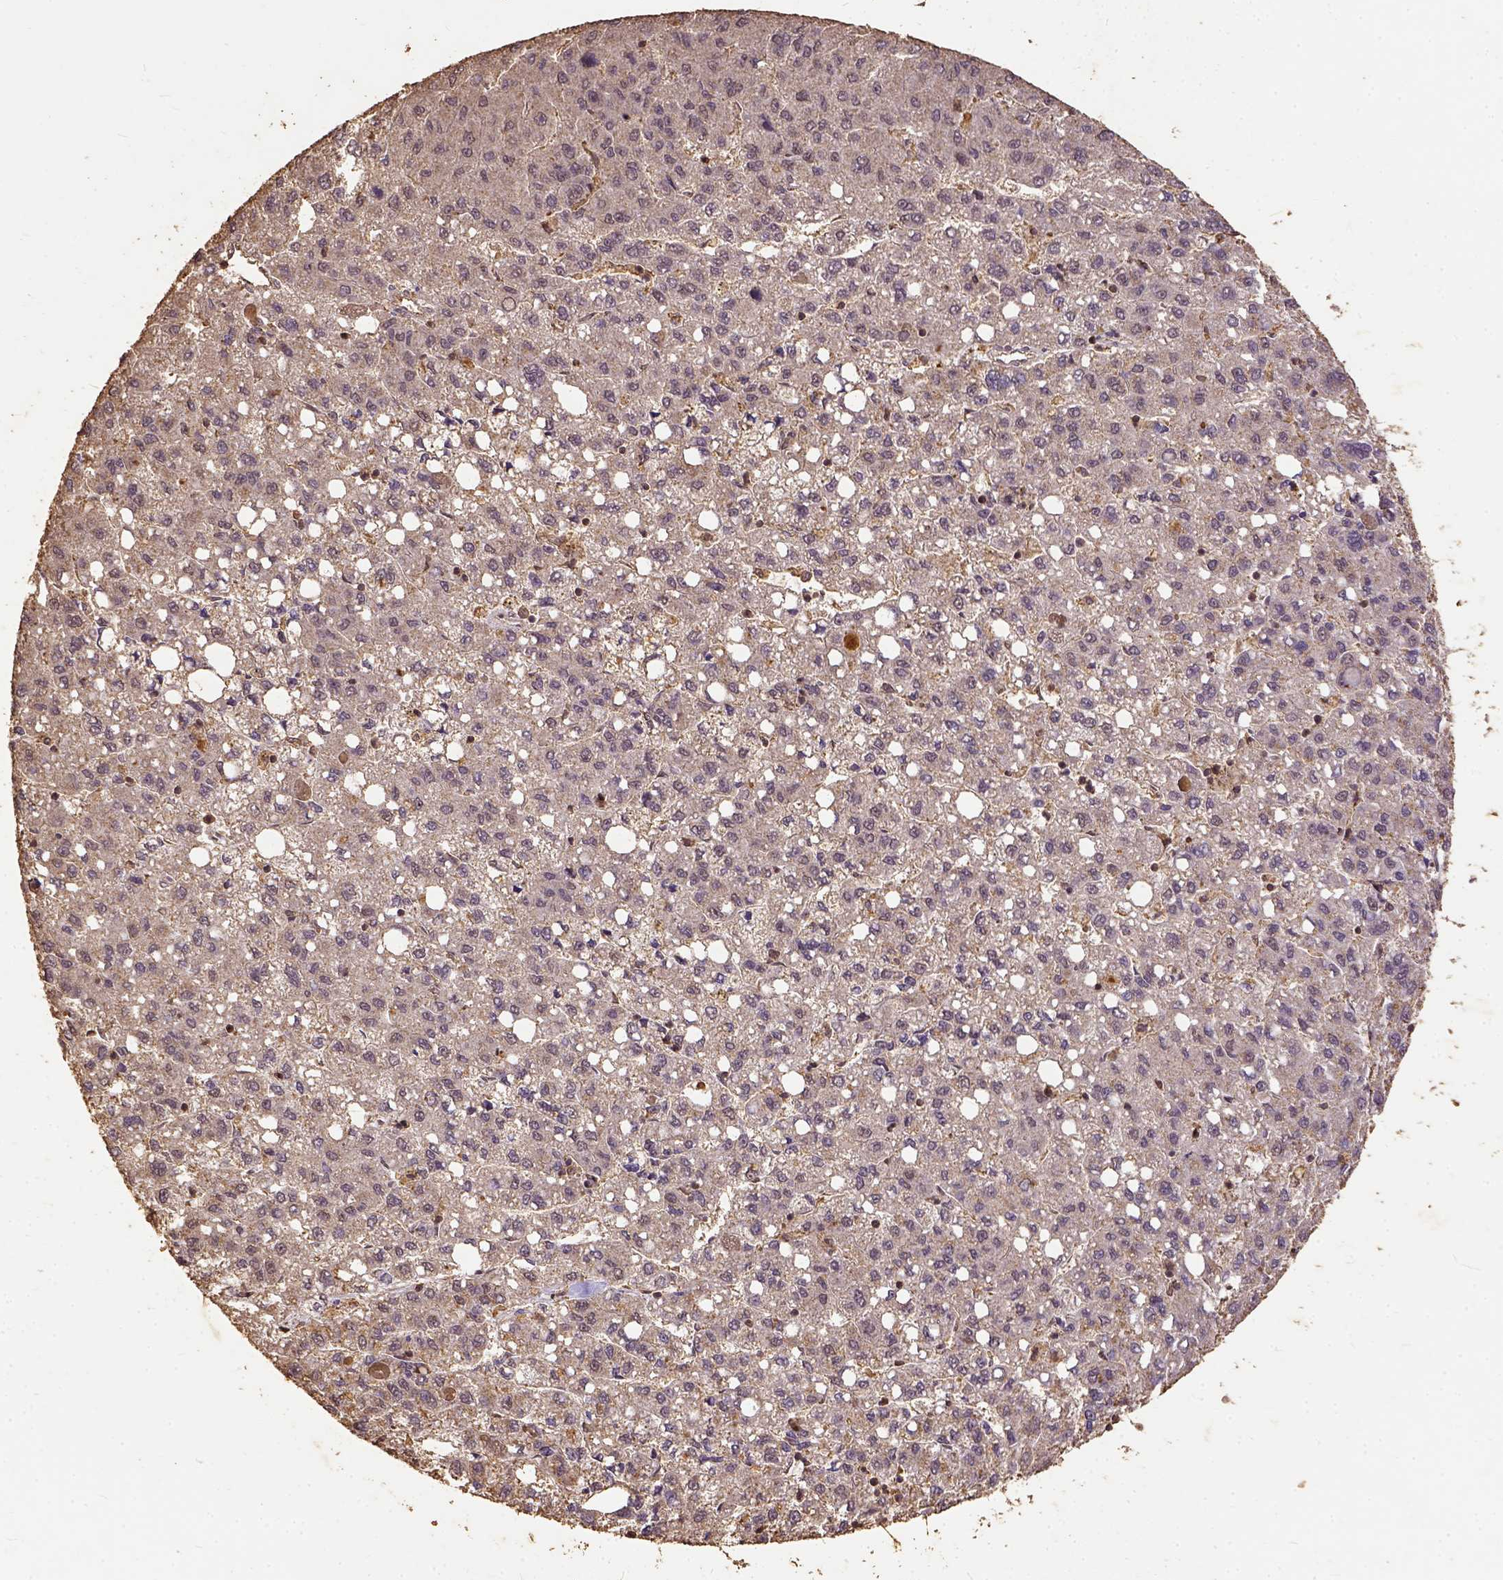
{"staining": {"intensity": "negative", "quantity": "none", "location": "none"}, "tissue": "liver cancer", "cell_type": "Tumor cells", "image_type": "cancer", "snomed": [{"axis": "morphology", "description": "Carcinoma, Hepatocellular, NOS"}, {"axis": "topography", "description": "Liver"}], "caption": "There is no significant positivity in tumor cells of liver cancer. The staining is performed using DAB brown chromogen with nuclei counter-stained in using hematoxylin.", "gene": "NACC1", "patient": {"sex": "female", "age": 82}}